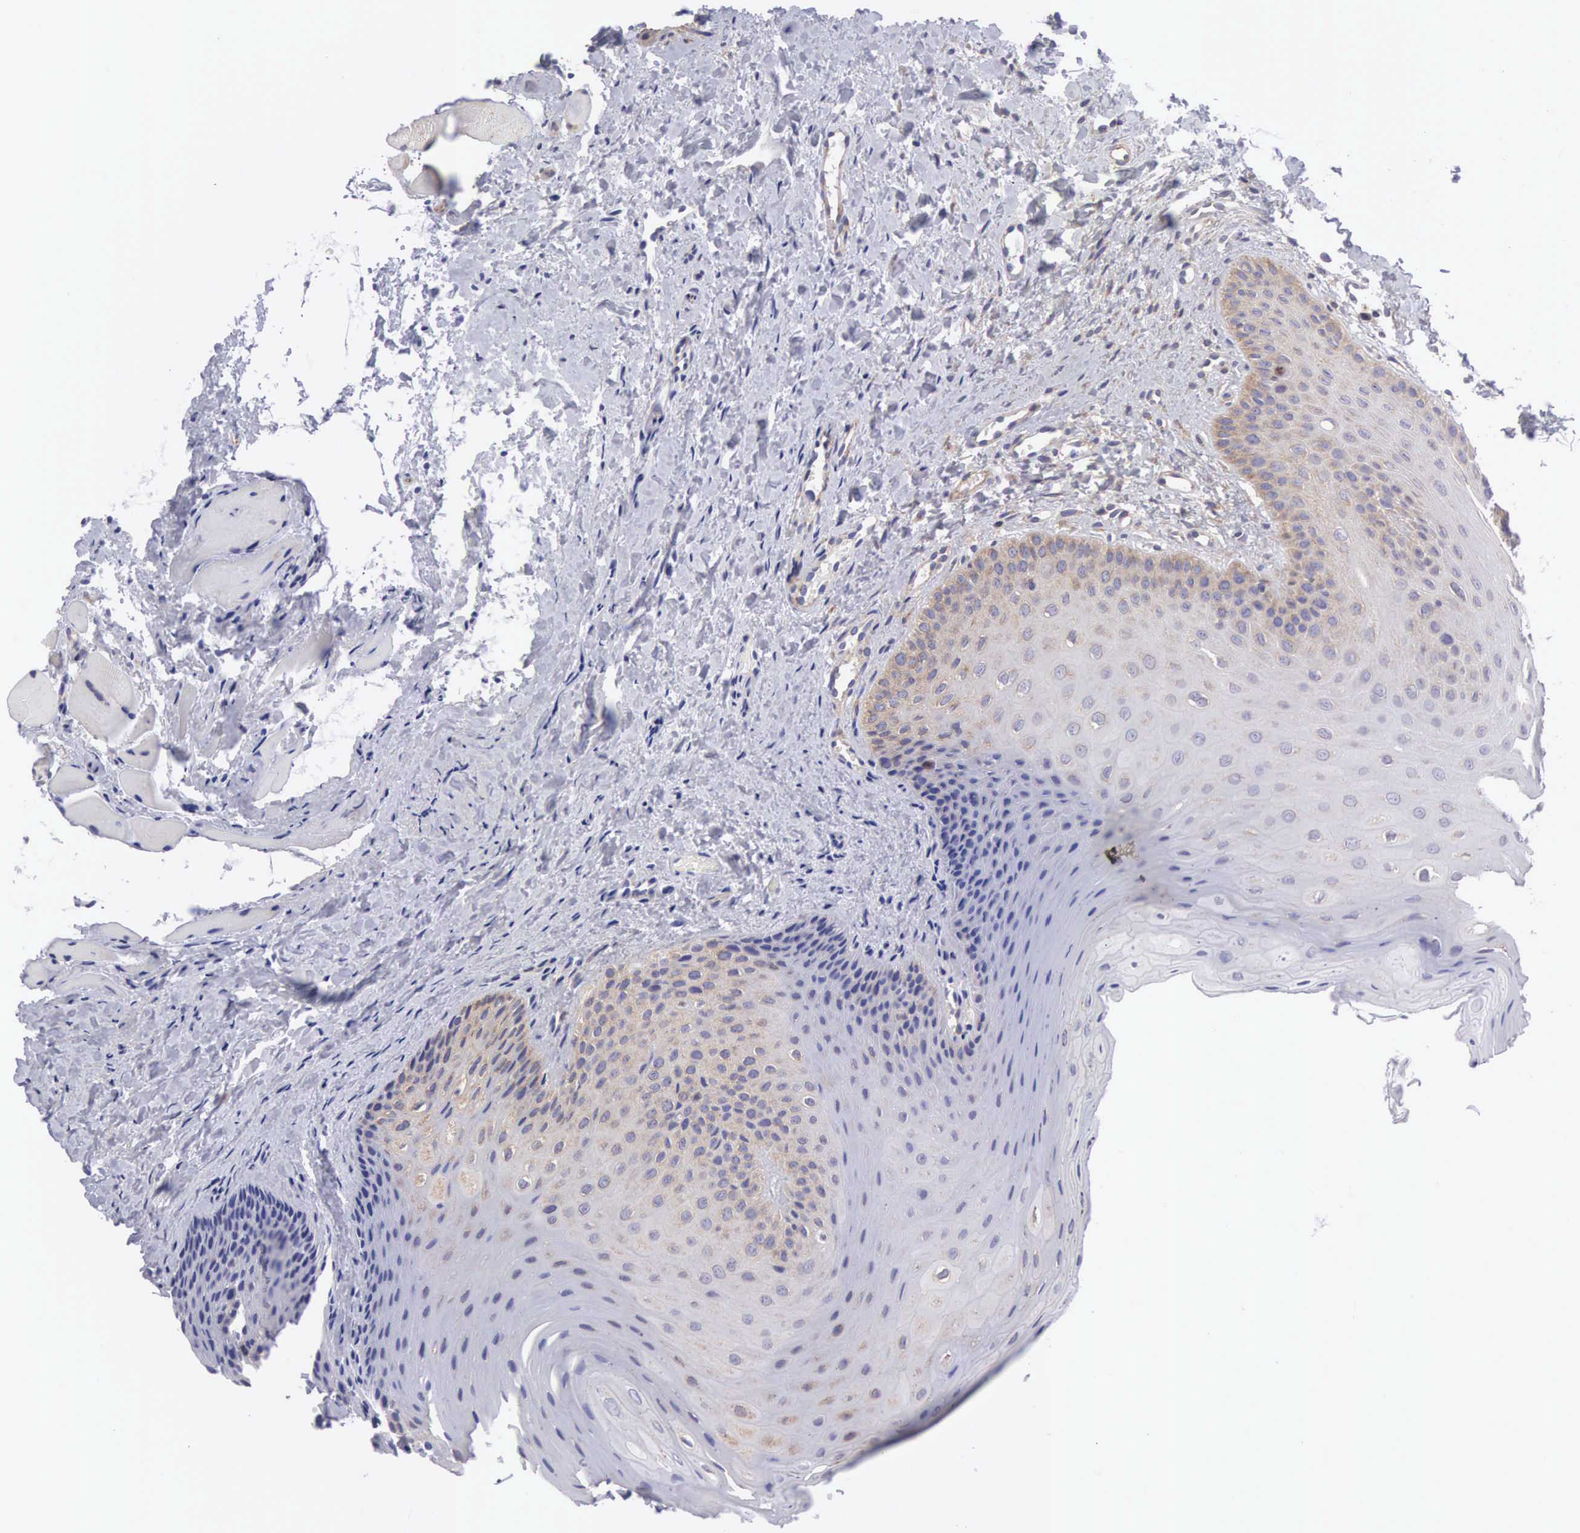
{"staining": {"intensity": "weak", "quantity": "<25%", "location": "cytoplasmic/membranous"}, "tissue": "oral mucosa", "cell_type": "Squamous epithelial cells", "image_type": "normal", "snomed": [{"axis": "morphology", "description": "Normal tissue, NOS"}, {"axis": "topography", "description": "Oral tissue"}], "caption": "Image shows no significant protein positivity in squamous epithelial cells of unremarkable oral mucosa.", "gene": "SLITRK4", "patient": {"sex": "female", "age": 23}}